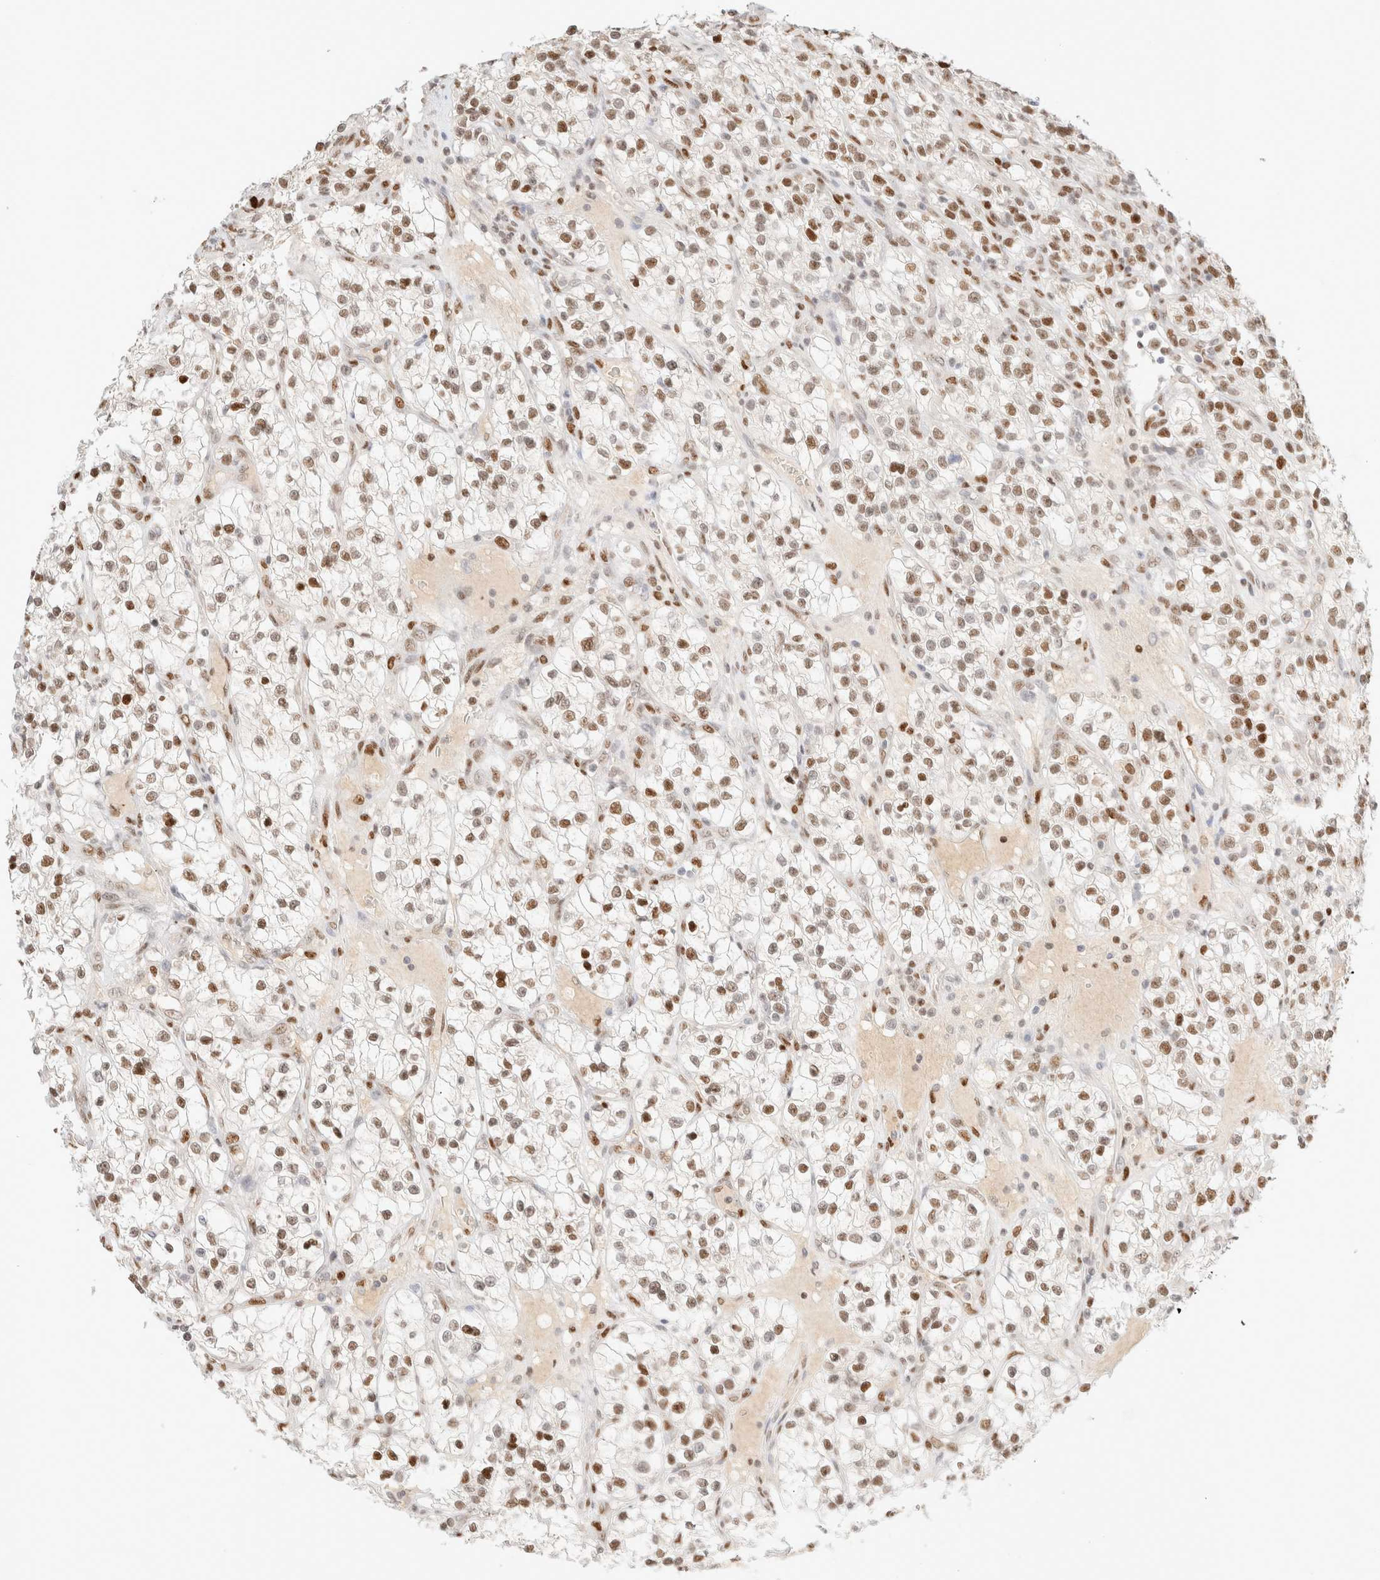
{"staining": {"intensity": "moderate", "quantity": ">75%", "location": "nuclear"}, "tissue": "renal cancer", "cell_type": "Tumor cells", "image_type": "cancer", "snomed": [{"axis": "morphology", "description": "Adenocarcinoma, NOS"}, {"axis": "topography", "description": "Kidney"}], "caption": "Immunohistochemistry (IHC) of human adenocarcinoma (renal) shows medium levels of moderate nuclear positivity in about >75% of tumor cells.", "gene": "DDB2", "patient": {"sex": "female", "age": 57}}